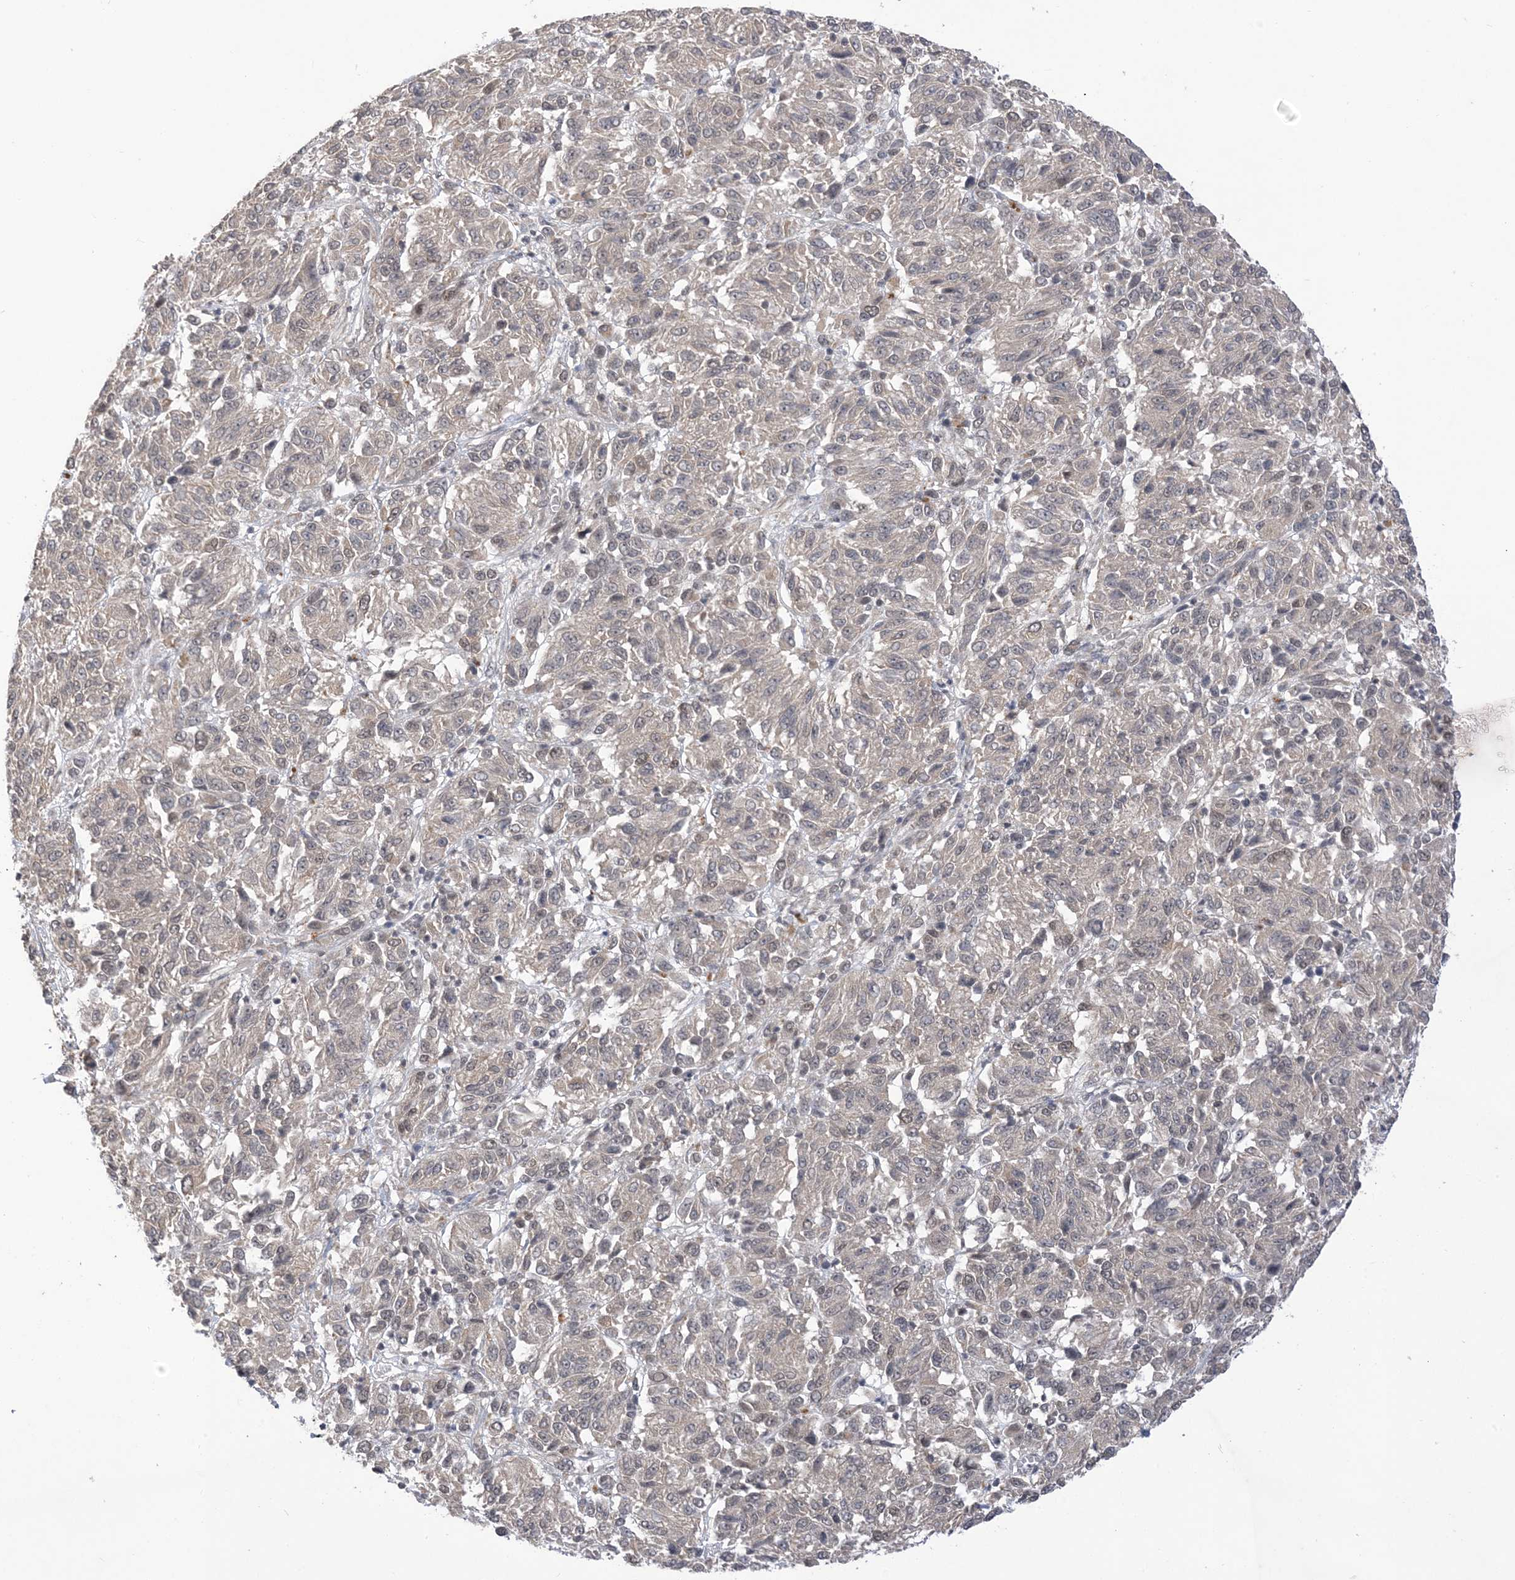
{"staining": {"intensity": "negative", "quantity": "none", "location": "none"}, "tissue": "melanoma", "cell_type": "Tumor cells", "image_type": "cancer", "snomed": [{"axis": "morphology", "description": "Malignant melanoma, Metastatic site"}, {"axis": "topography", "description": "Lung"}], "caption": "The histopathology image reveals no significant expression in tumor cells of melanoma.", "gene": "RANBP9", "patient": {"sex": "male", "age": 64}}